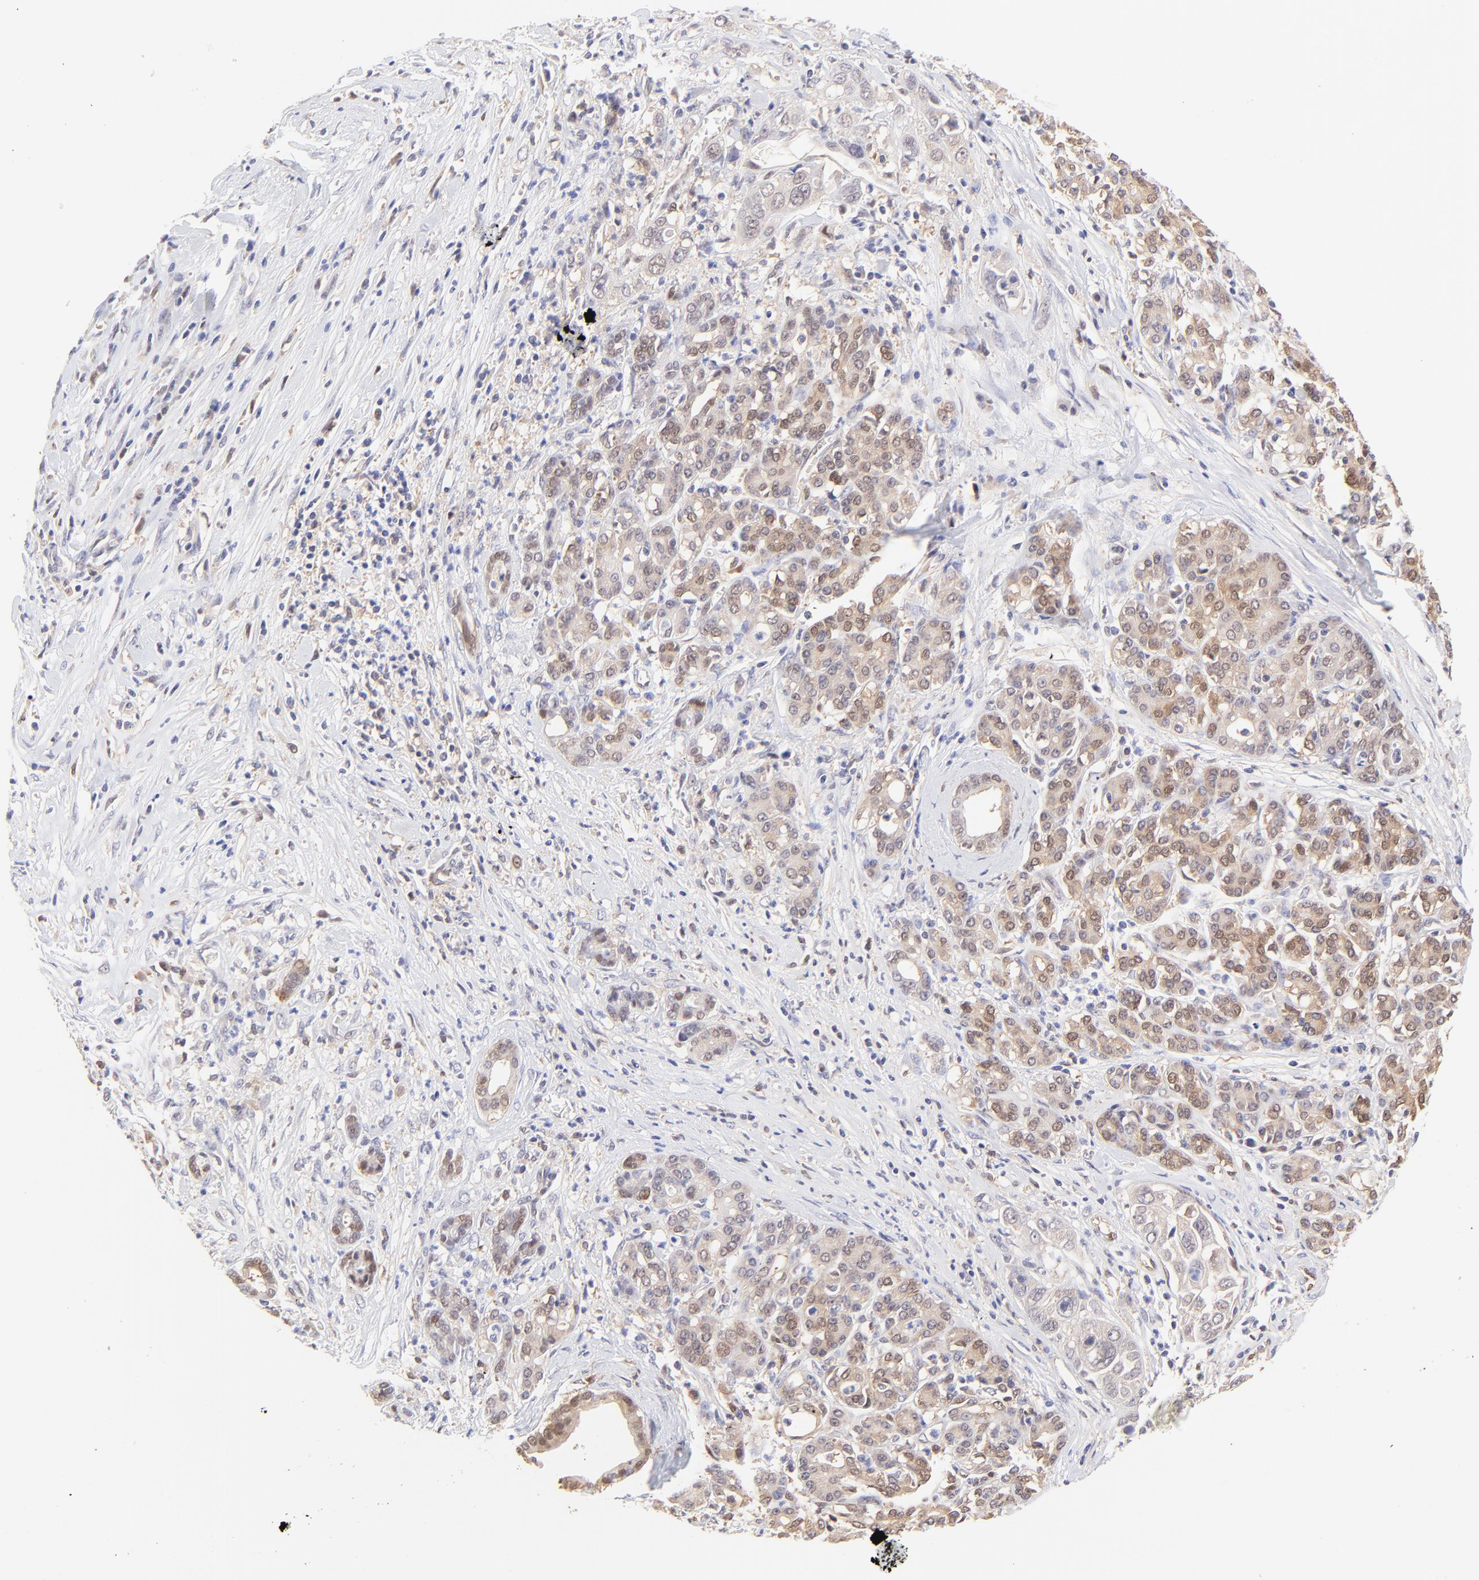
{"staining": {"intensity": "weak", "quantity": "25%-75%", "location": "cytoplasmic/membranous,nuclear"}, "tissue": "pancreatic cancer", "cell_type": "Tumor cells", "image_type": "cancer", "snomed": [{"axis": "morphology", "description": "Adenocarcinoma, NOS"}, {"axis": "topography", "description": "Pancreas"}], "caption": "This histopathology image shows IHC staining of pancreatic cancer, with low weak cytoplasmic/membranous and nuclear positivity in about 25%-75% of tumor cells.", "gene": "HYAL1", "patient": {"sex": "female", "age": 52}}